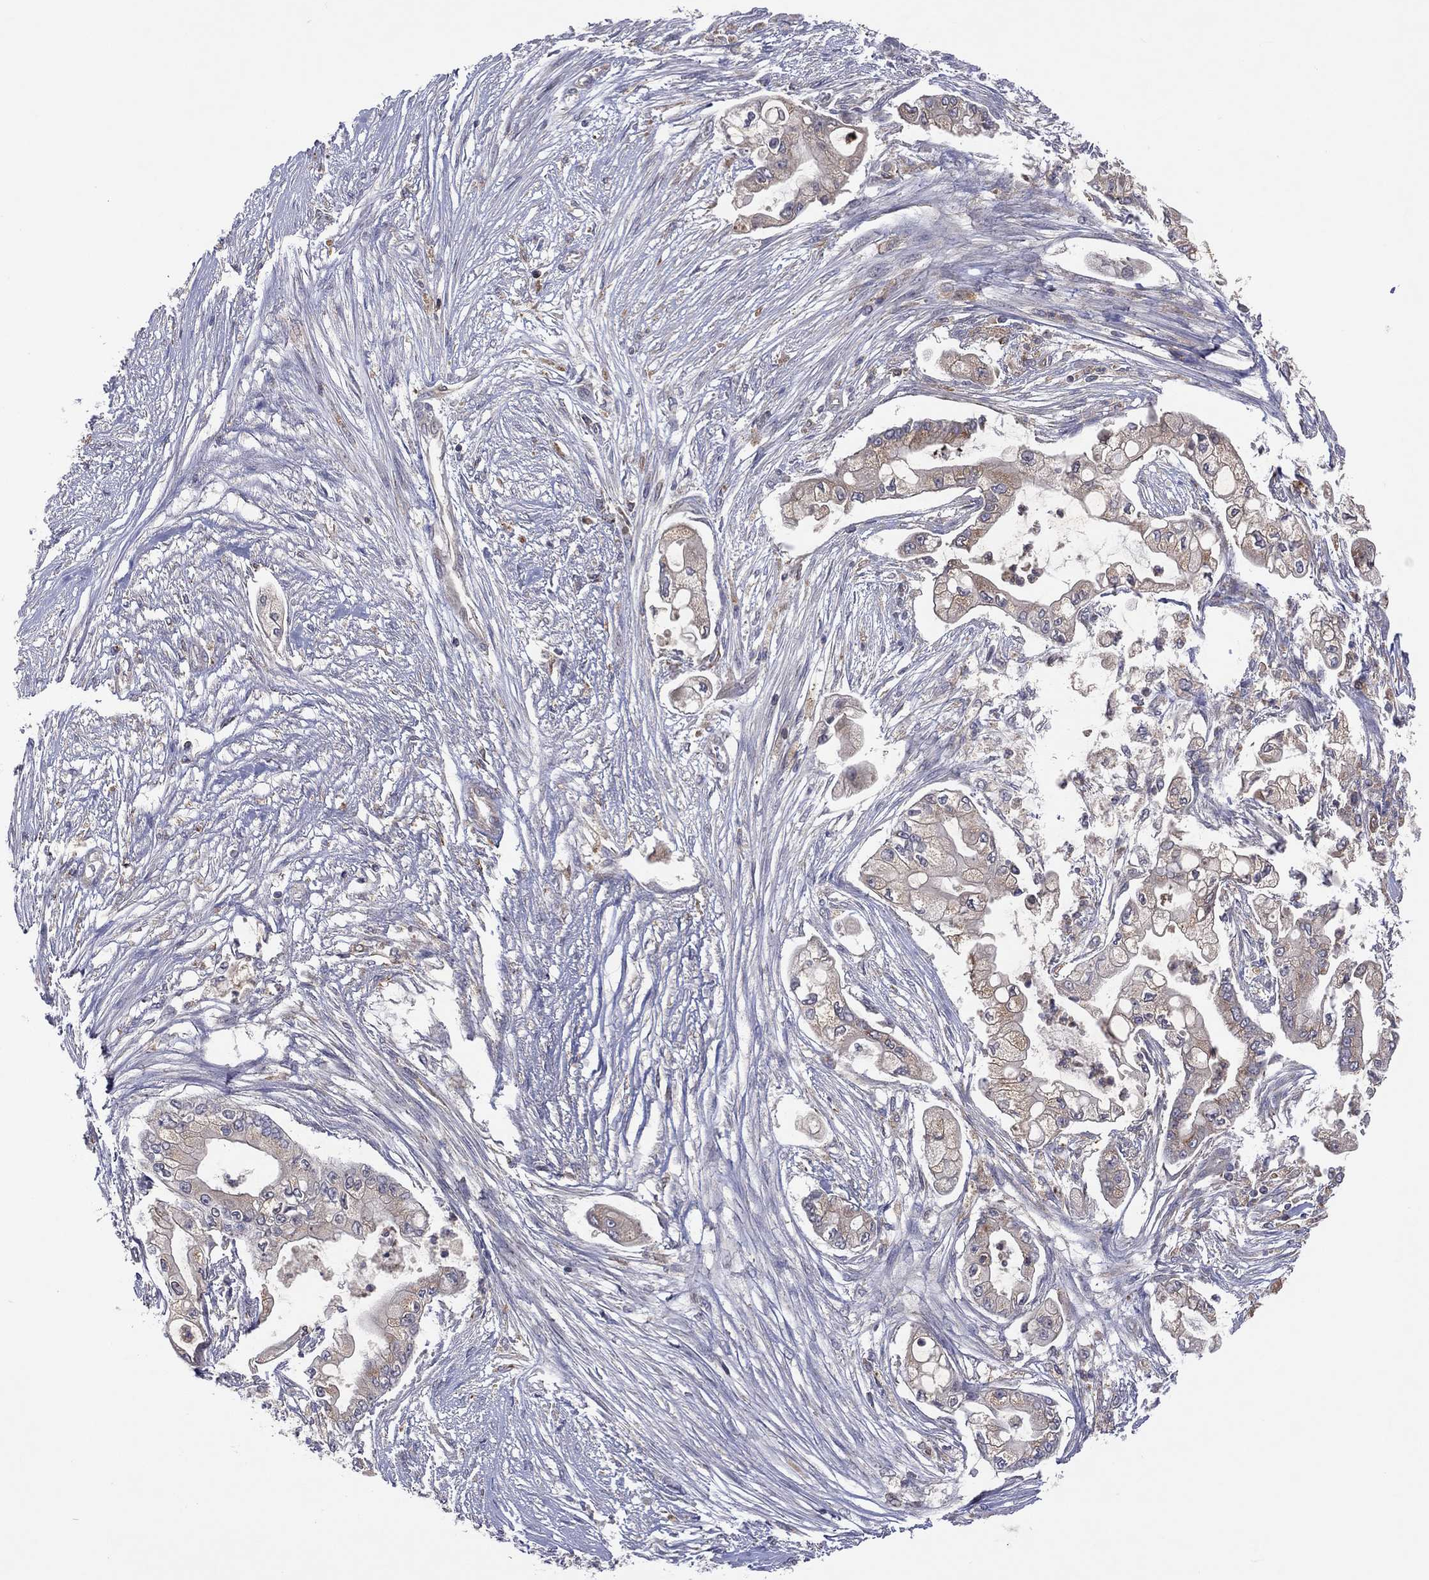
{"staining": {"intensity": "negative", "quantity": "none", "location": "none"}, "tissue": "pancreatic cancer", "cell_type": "Tumor cells", "image_type": "cancer", "snomed": [{"axis": "morphology", "description": "Adenocarcinoma, NOS"}, {"axis": "topography", "description": "Pancreas"}], "caption": "The immunohistochemistry (IHC) micrograph has no significant positivity in tumor cells of pancreatic adenocarcinoma tissue.", "gene": "STARD3", "patient": {"sex": "female", "age": 69}}